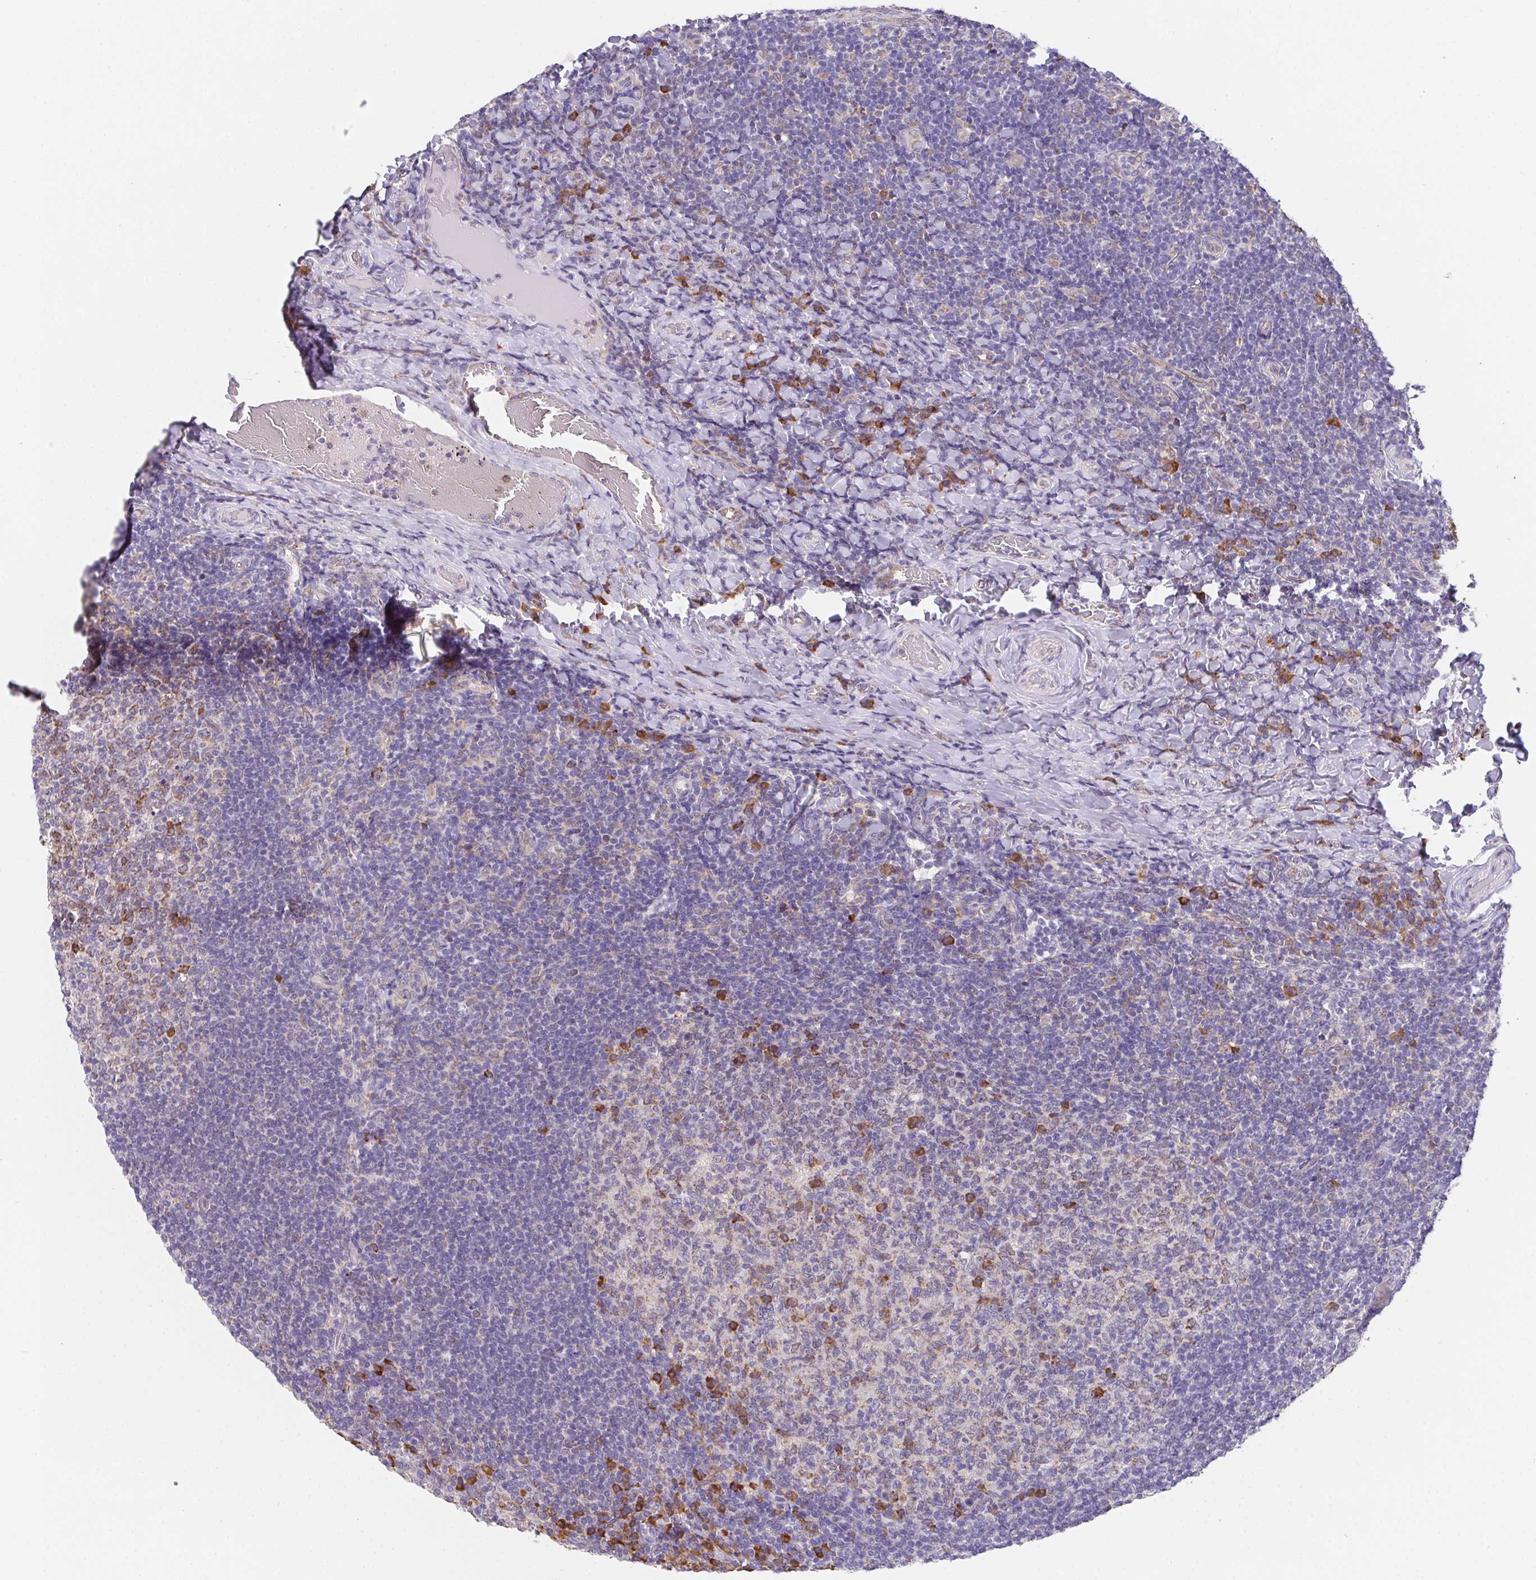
{"staining": {"intensity": "moderate", "quantity": "<25%", "location": "cytoplasmic/membranous"}, "tissue": "tonsil", "cell_type": "Germinal center cells", "image_type": "normal", "snomed": [{"axis": "morphology", "description": "Normal tissue, NOS"}, {"axis": "topography", "description": "Tonsil"}], "caption": "Immunohistochemistry photomicrograph of normal tonsil: tonsil stained using IHC displays low levels of moderate protein expression localized specifically in the cytoplasmic/membranous of germinal center cells, appearing as a cytoplasmic/membranous brown color.", "gene": "ADAM8", "patient": {"sex": "female", "age": 10}}